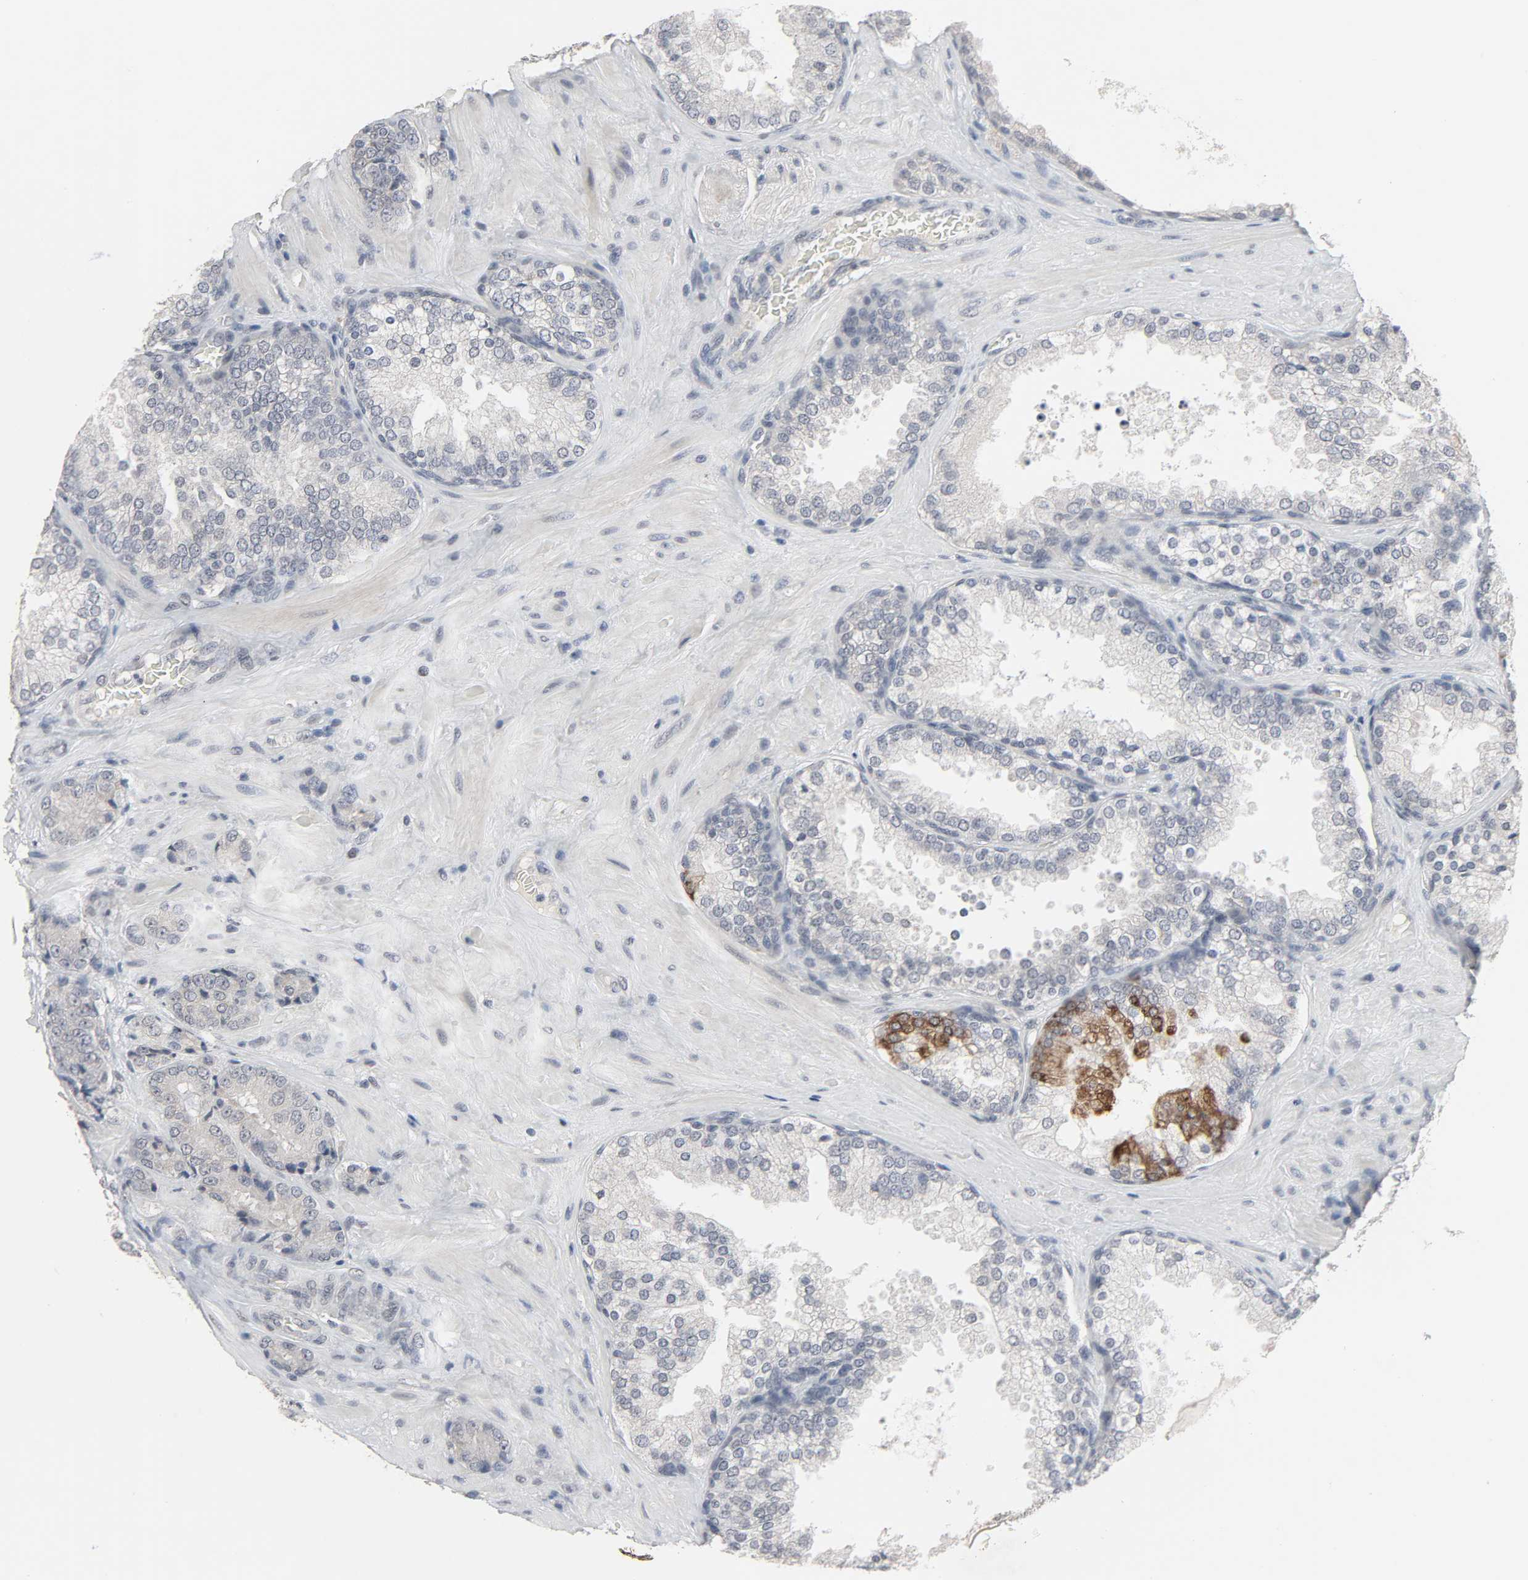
{"staining": {"intensity": "weak", "quantity": ">75%", "location": "cytoplasmic/membranous"}, "tissue": "prostate cancer", "cell_type": "Tumor cells", "image_type": "cancer", "snomed": [{"axis": "morphology", "description": "Adenocarcinoma, High grade"}, {"axis": "topography", "description": "Prostate"}], "caption": "Prostate high-grade adenocarcinoma stained with DAB IHC reveals low levels of weak cytoplasmic/membranous positivity in approximately >75% of tumor cells.", "gene": "MT3", "patient": {"sex": "male", "age": 70}}